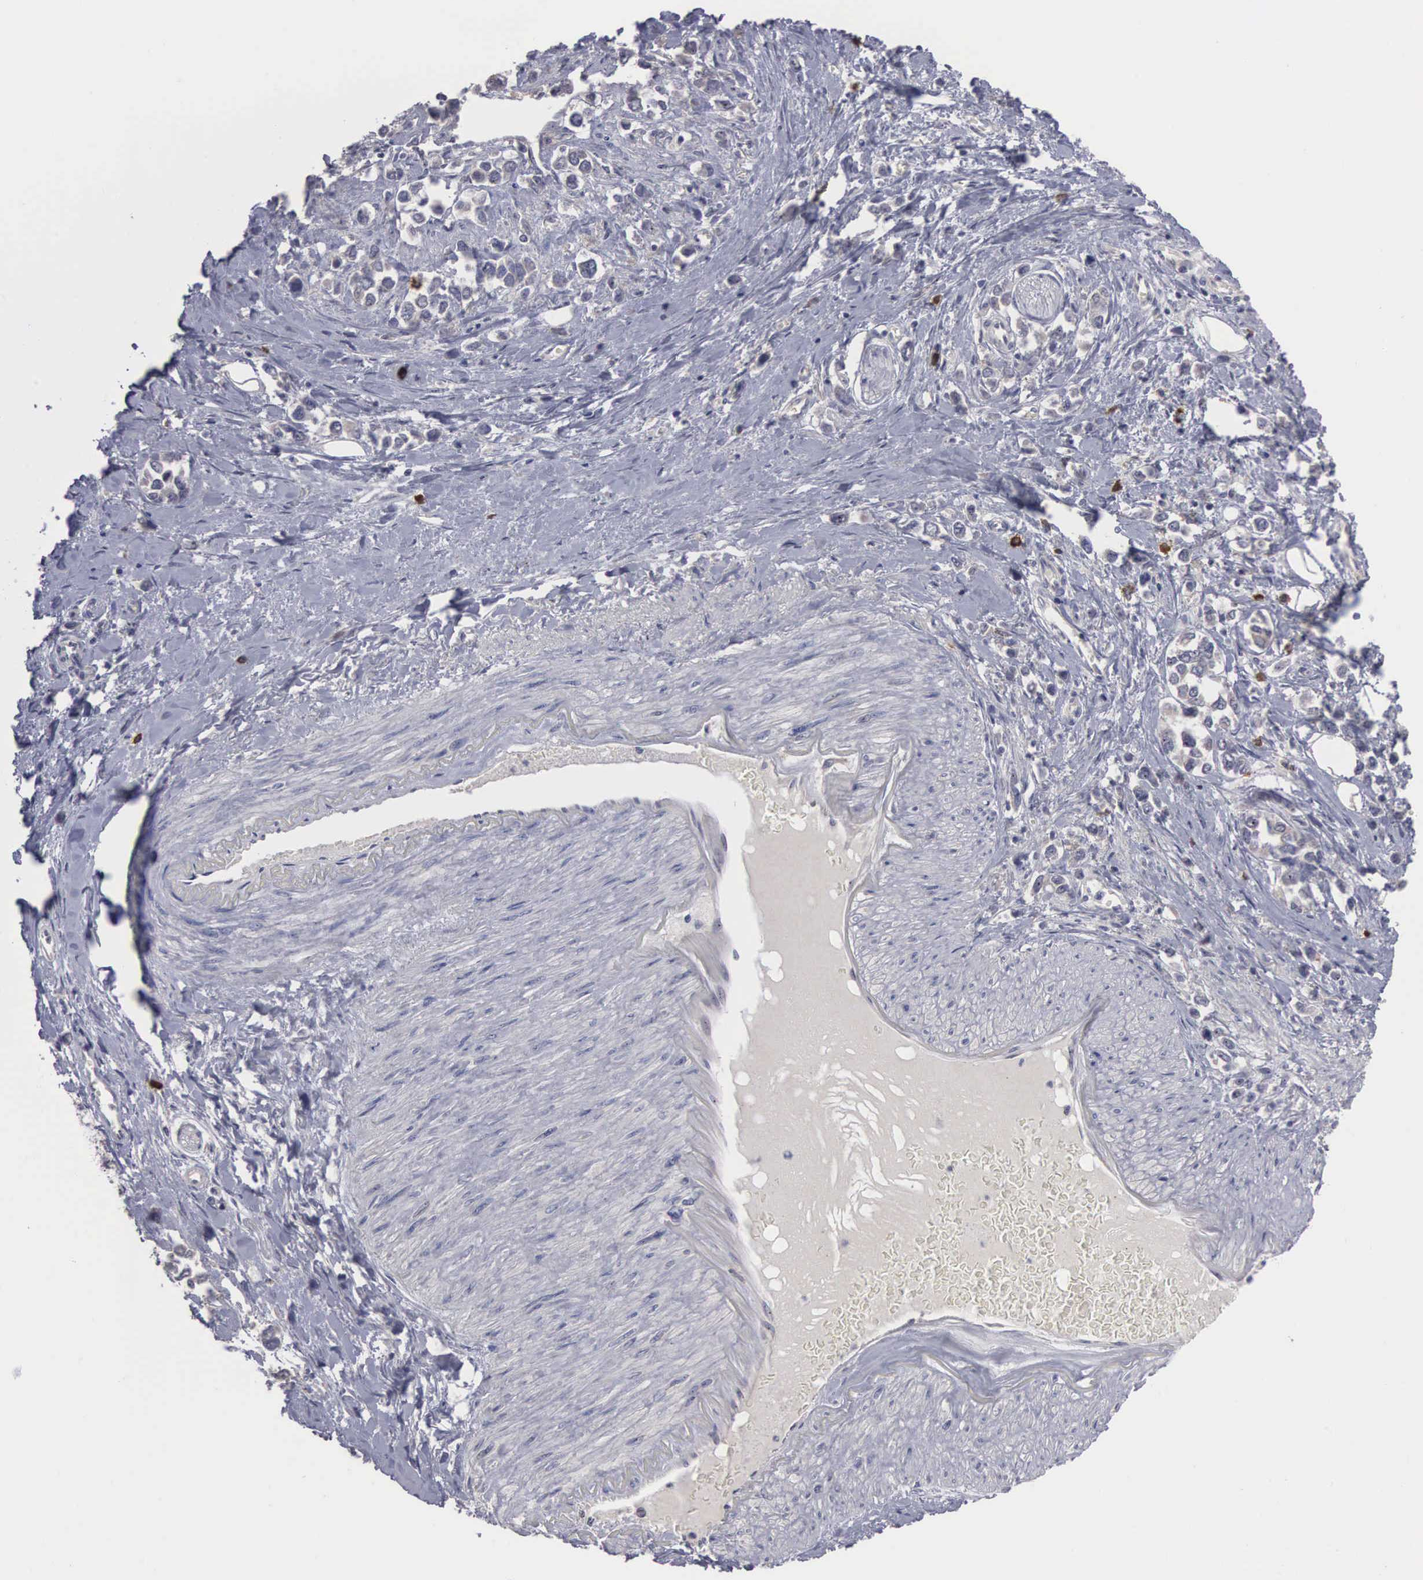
{"staining": {"intensity": "weak", "quantity": "25%-75%", "location": "cytoplasmic/membranous"}, "tissue": "stomach cancer", "cell_type": "Tumor cells", "image_type": "cancer", "snomed": [{"axis": "morphology", "description": "Adenocarcinoma, NOS"}, {"axis": "topography", "description": "Stomach, upper"}], "caption": "Protein expression analysis of human stomach cancer reveals weak cytoplasmic/membranous staining in approximately 25%-75% of tumor cells.", "gene": "AMN", "patient": {"sex": "male", "age": 76}}